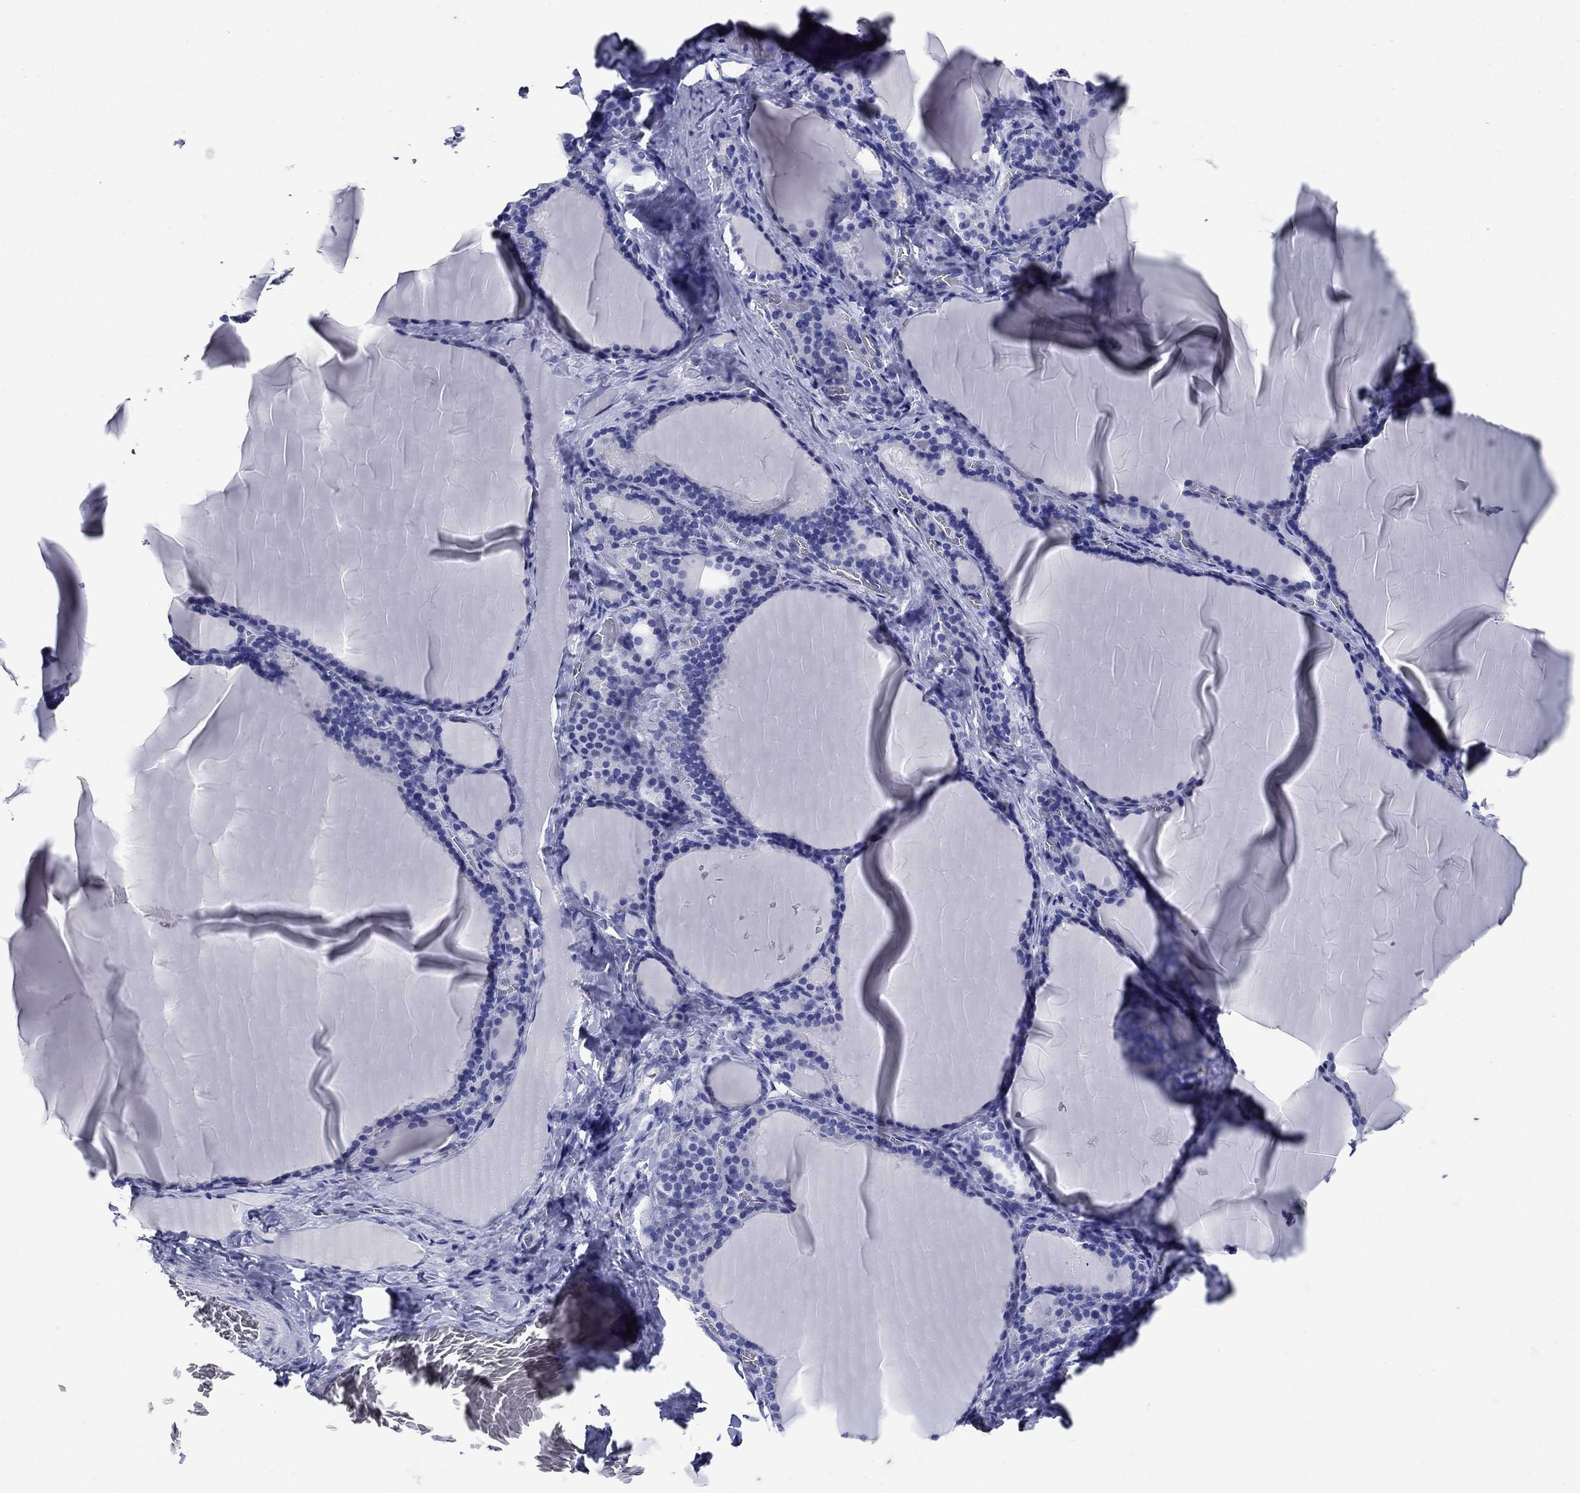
{"staining": {"intensity": "negative", "quantity": "none", "location": "none"}, "tissue": "thyroid gland", "cell_type": "Glandular cells", "image_type": "normal", "snomed": [{"axis": "morphology", "description": "Normal tissue, NOS"}, {"axis": "morphology", "description": "Hyperplasia, NOS"}, {"axis": "topography", "description": "Thyroid gland"}], "caption": "A histopathology image of thyroid gland stained for a protein demonstrates no brown staining in glandular cells. (Brightfield microscopy of DAB (3,3'-diaminobenzidine) IHC at high magnification).", "gene": "CD1A", "patient": {"sex": "female", "age": 27}}